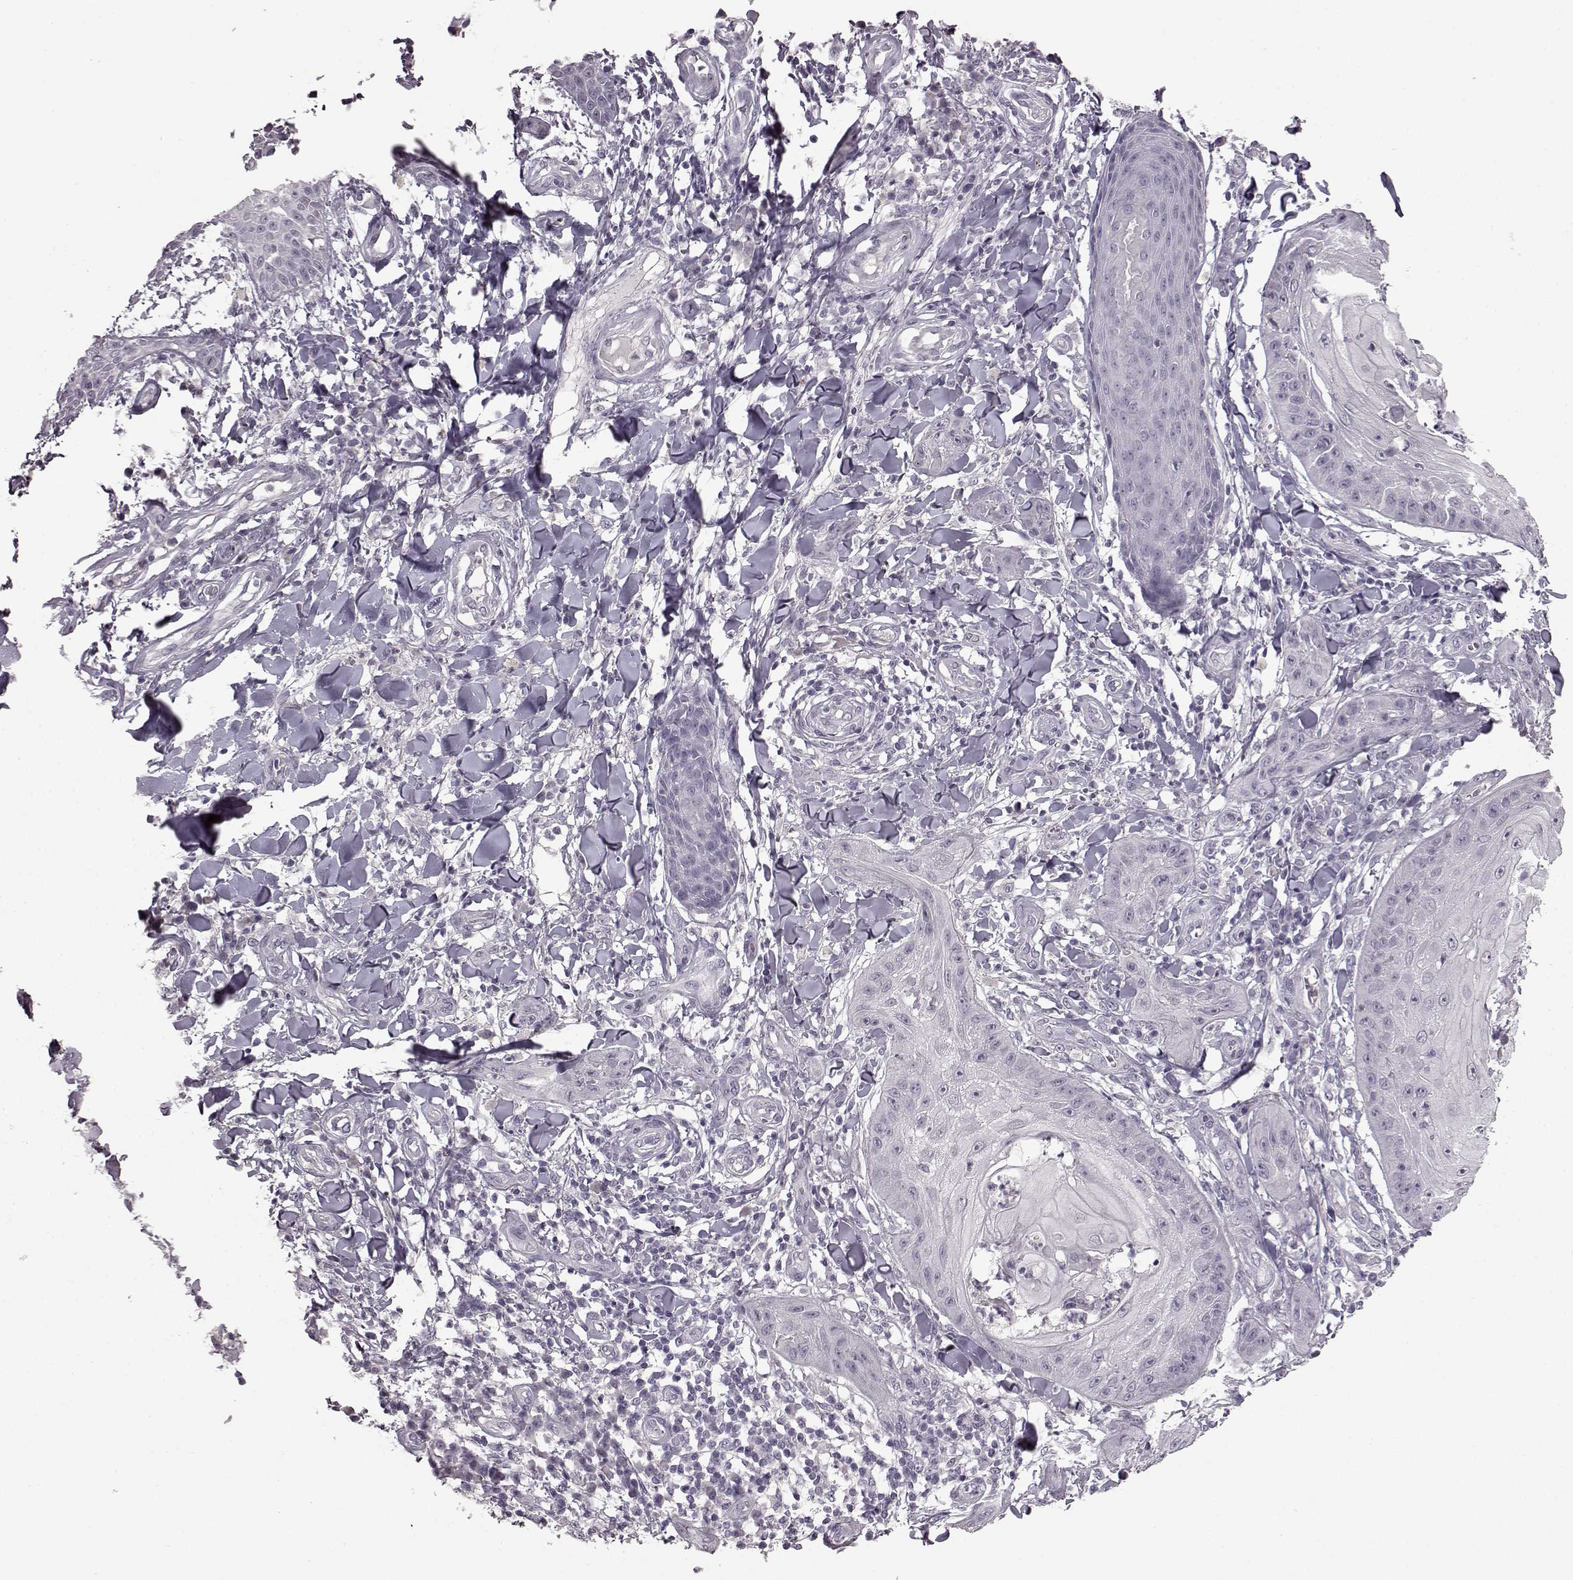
{"staining": {"intensity": "negative", "quantity": "none", "location": "none"}, "tissue": "skin cancer", "cell_type": "Tumor cells", "image_type": "cancer", "snomed": [{"axis": "morphology", "description": "Squamous cell carcinoma, NOS"}, {"axis": "topography", "description": "Skin"}], "caption": "A histopathology image of skin cancer stained for a protein reveals no brown staining in tumor cells. (DAB immunohistochemistry (IHC) with hematoxylin counter stain).", "gene": "LHB", "patient": {"sex": "male", "age": 70}}